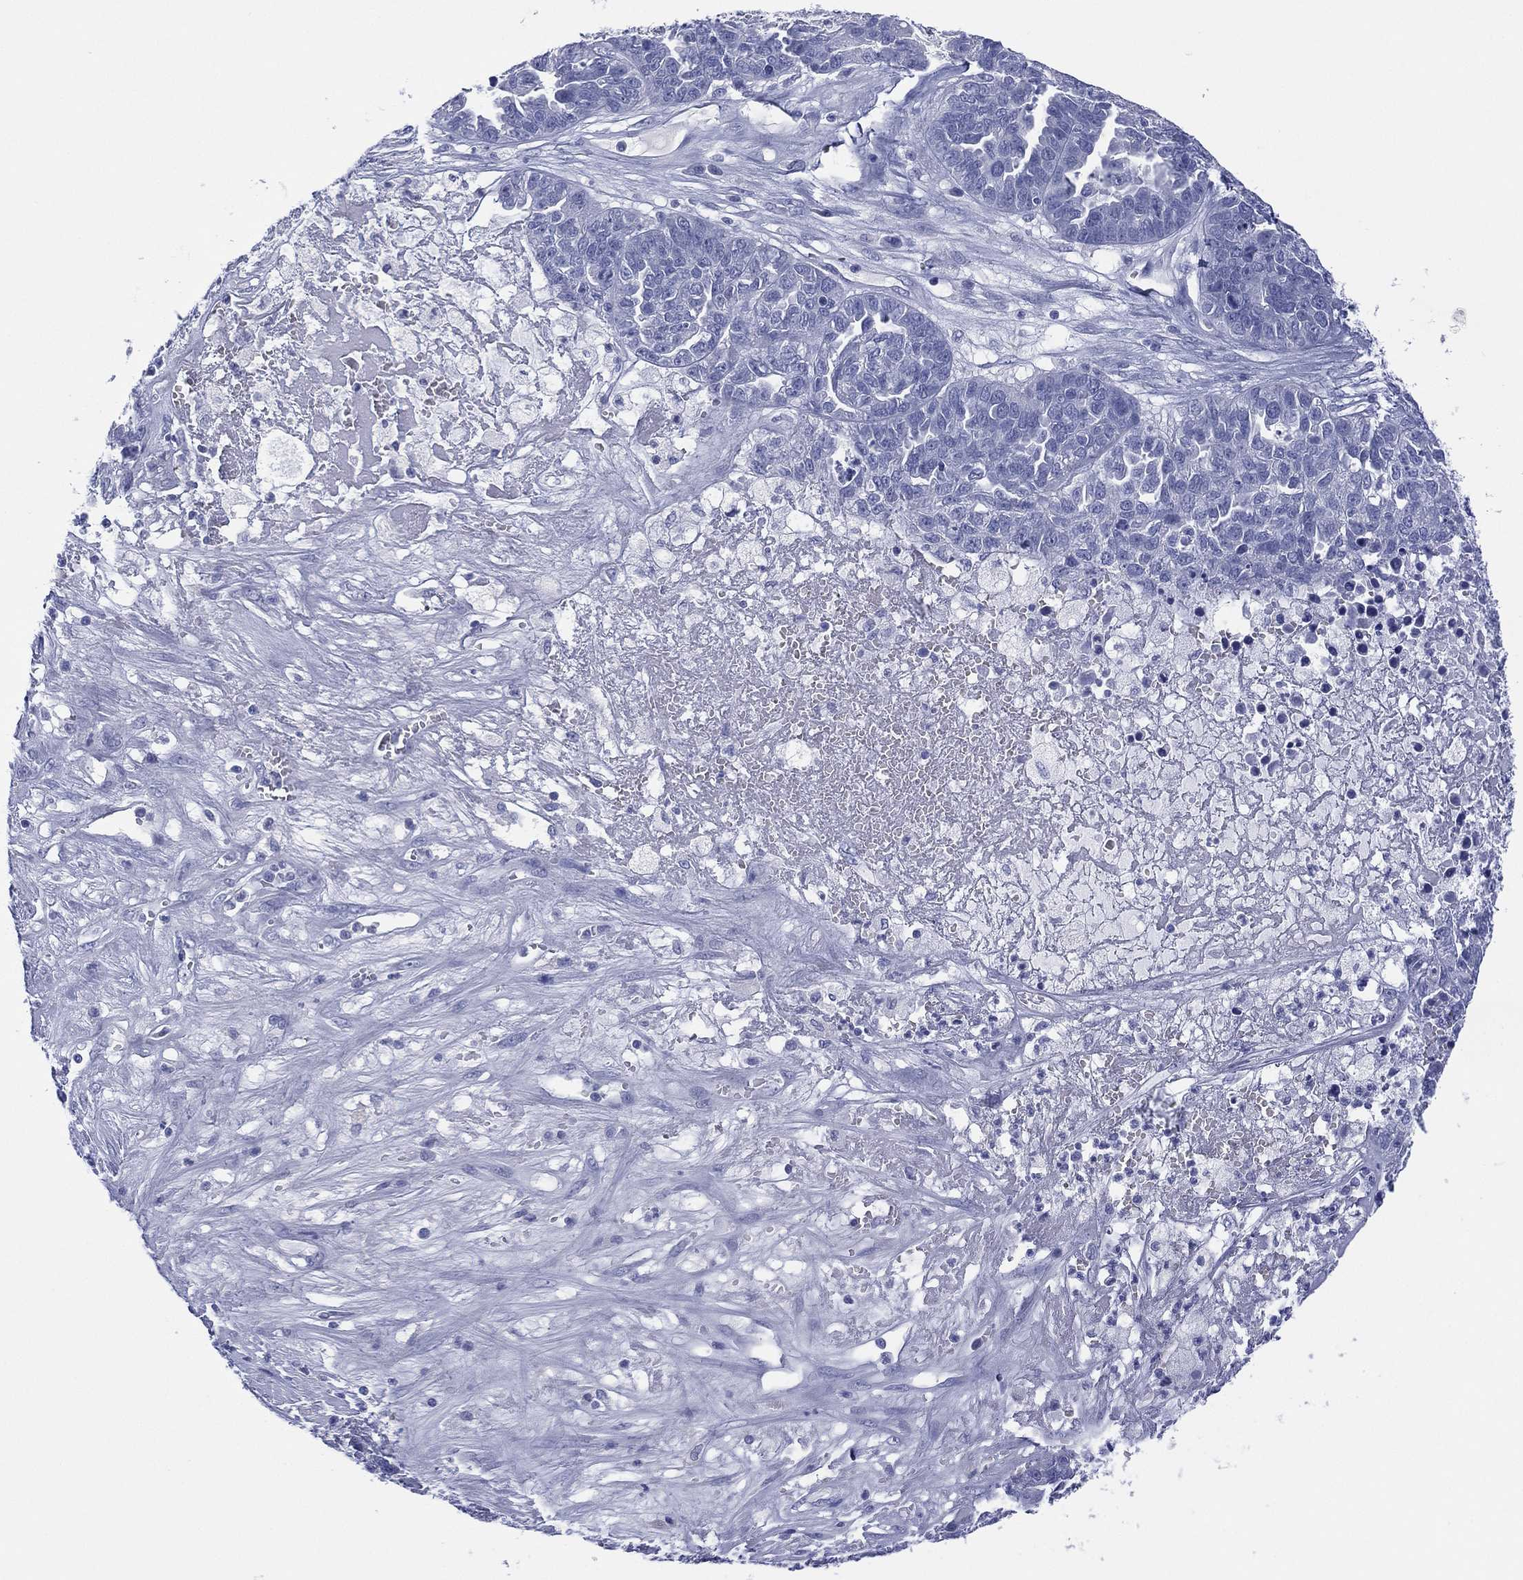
{"staining": {"intensity": "negative", "quantity": "none", "location": "none"}, "tissue": "ovarian cancer", "cell_type": "Tumor cells", "image_type": "cancer", "snomed": [{"axis": "morphology", "description": "Cystadenocarcinoma, serous, NOS"}, {"axis": "topography", "description": "Ovary"}], "caption": "The immunohistochemistry micrograph has no significant expression in tumor cells of ovarian cancer tissue.", "gene": "DSG1", "patient": {"sex": "female", "age": 87}}